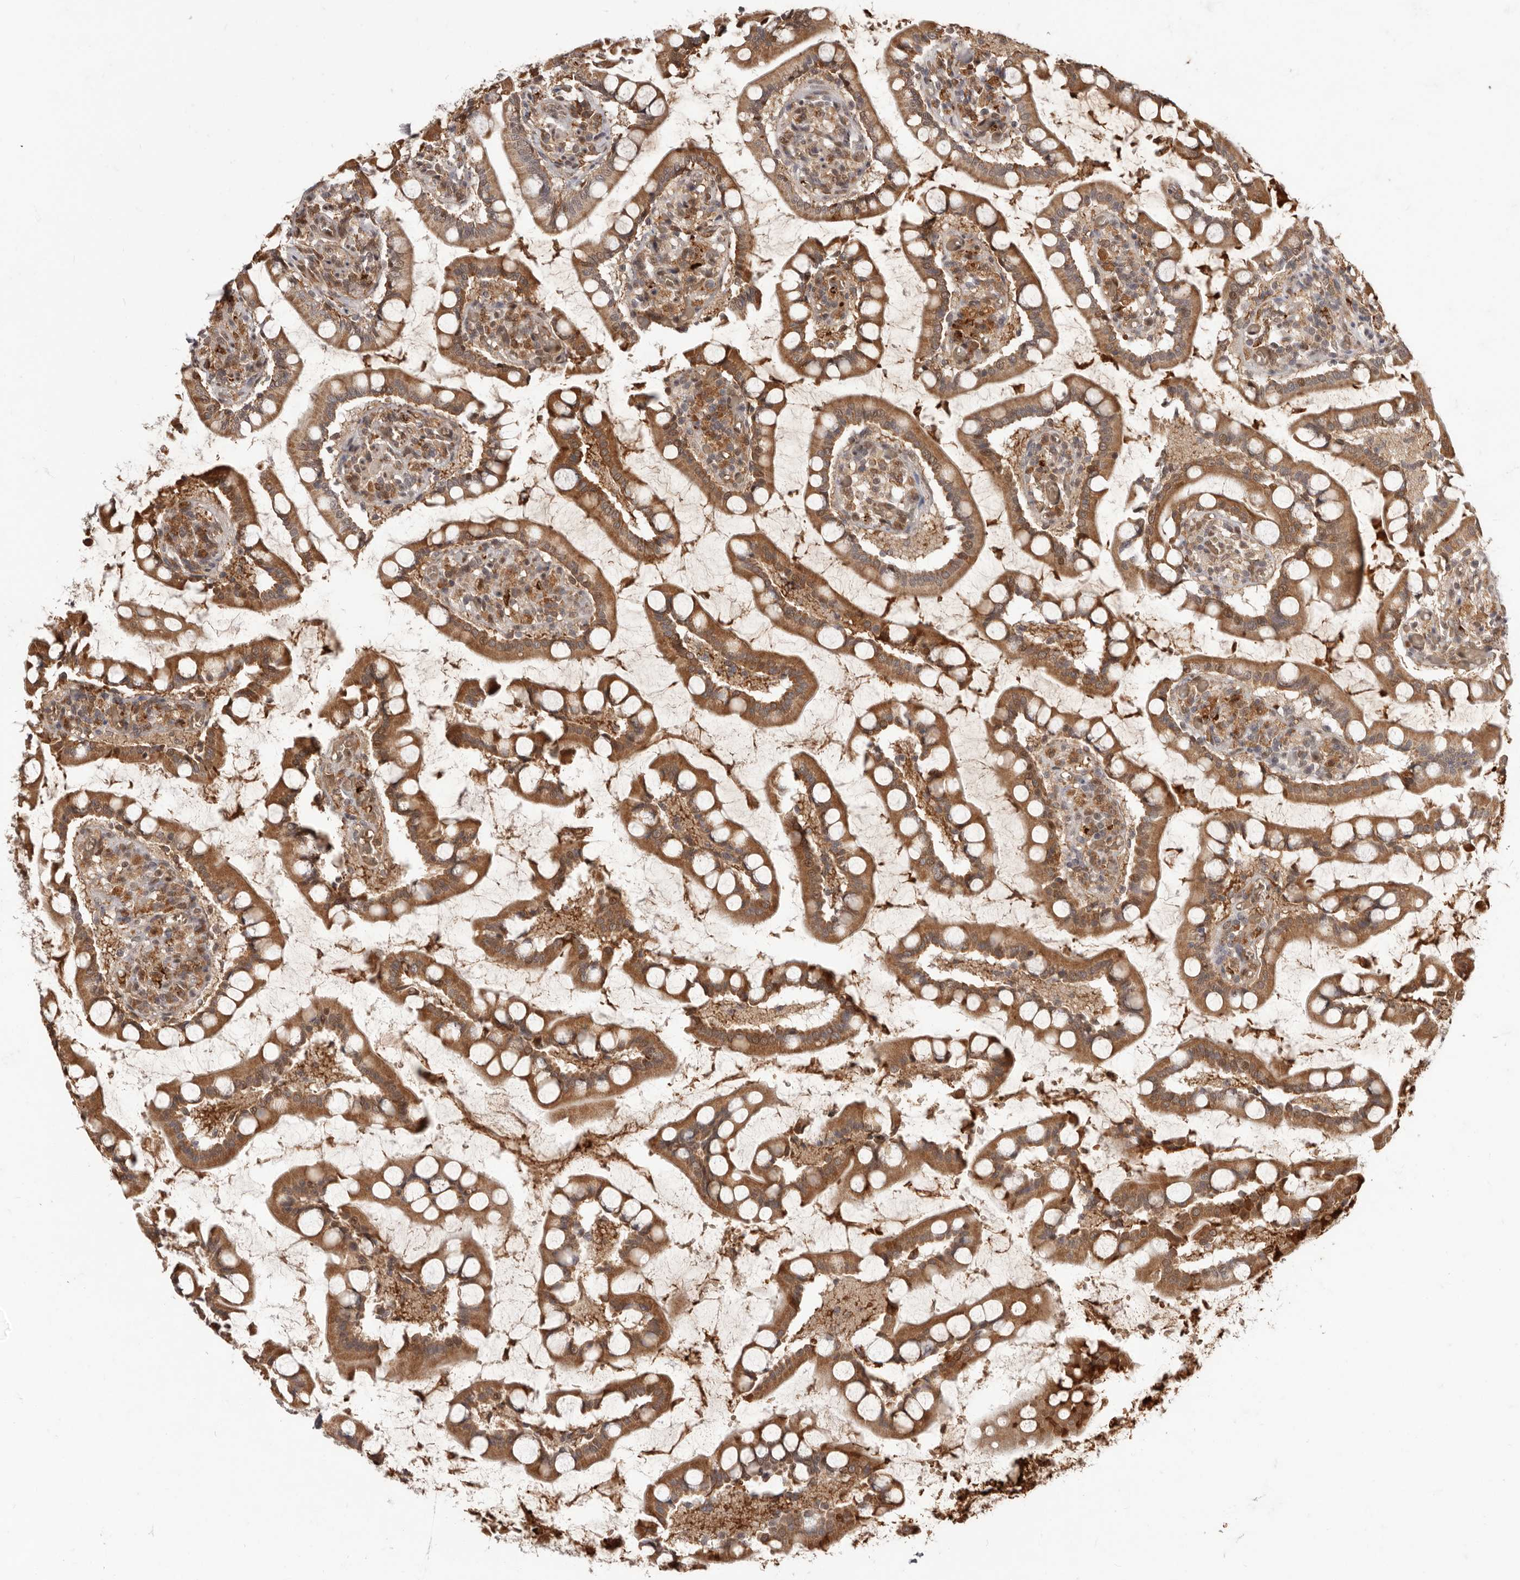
{"staining": {"intensity": "moderate", "quantity": ">75%", "location": "cytoplasmic/membranous,nuclear"}, "tissue": "small intestine", "cell_type": "Glandular cells", "image_type": "normal", "snomed": [{"axis": "morphology", "description": "Normal tissue, NOS"}, {"axis": "topography", "description": "Small intestine"}], "caption": "Immunohistochemistry (DAB) staining of benign small intestine displays moderate cytoplasmic/membranous,nuclear protein expression in approximately >75% of glandular cells. (DAB (3,3'-diaminobenzidine) IHC with brightfield microscopy, high magnification).", "gene": "NCOA3", "patient": {"sex": "male", "age": 52}}